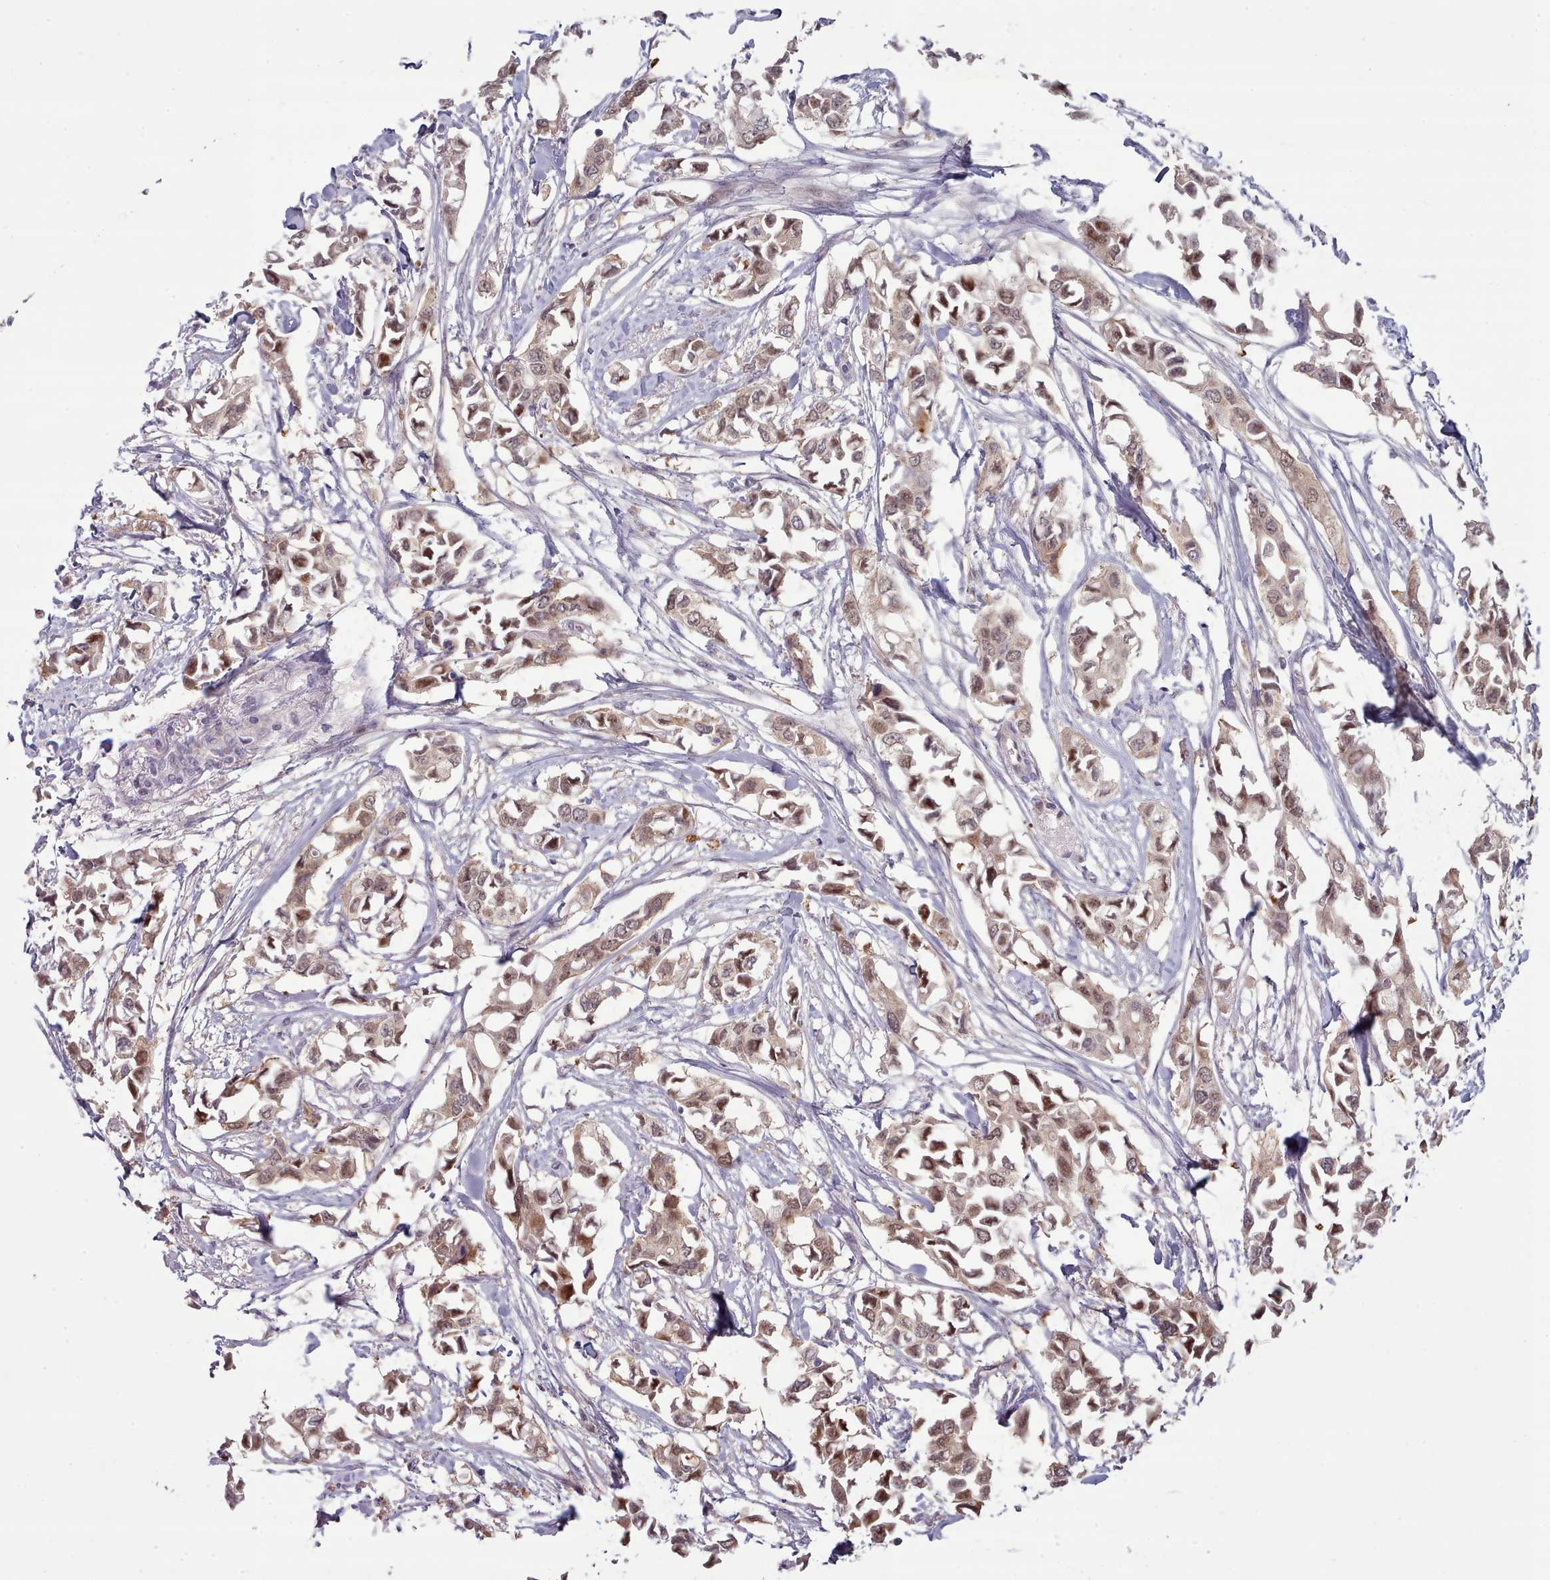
{"staining": {"intensity": "moderate", "quantity": ">75%", "location": "cytoplasmic/membranous,nuclear"}, "tissue": "breast cancer", "cell_type": "Tumor cells", "image_type": "cancer", "snomed": [{"axis": "morphology", "description": "Duct carcinoma"}, {"axis": "topography", "description": "Breast"}], "caption": "Immunohistochemical staining of infiltrating ductal carcinoma (breast) displays medium levels of moderate cytoplasmic/membranous and nuclear expression in approximately >75% of tumor cells. (Brightfield microscopy of DAB IHC at high magnification).", "gene": "CLNS1A", "patient": {"sex": "female", "age": 41}}